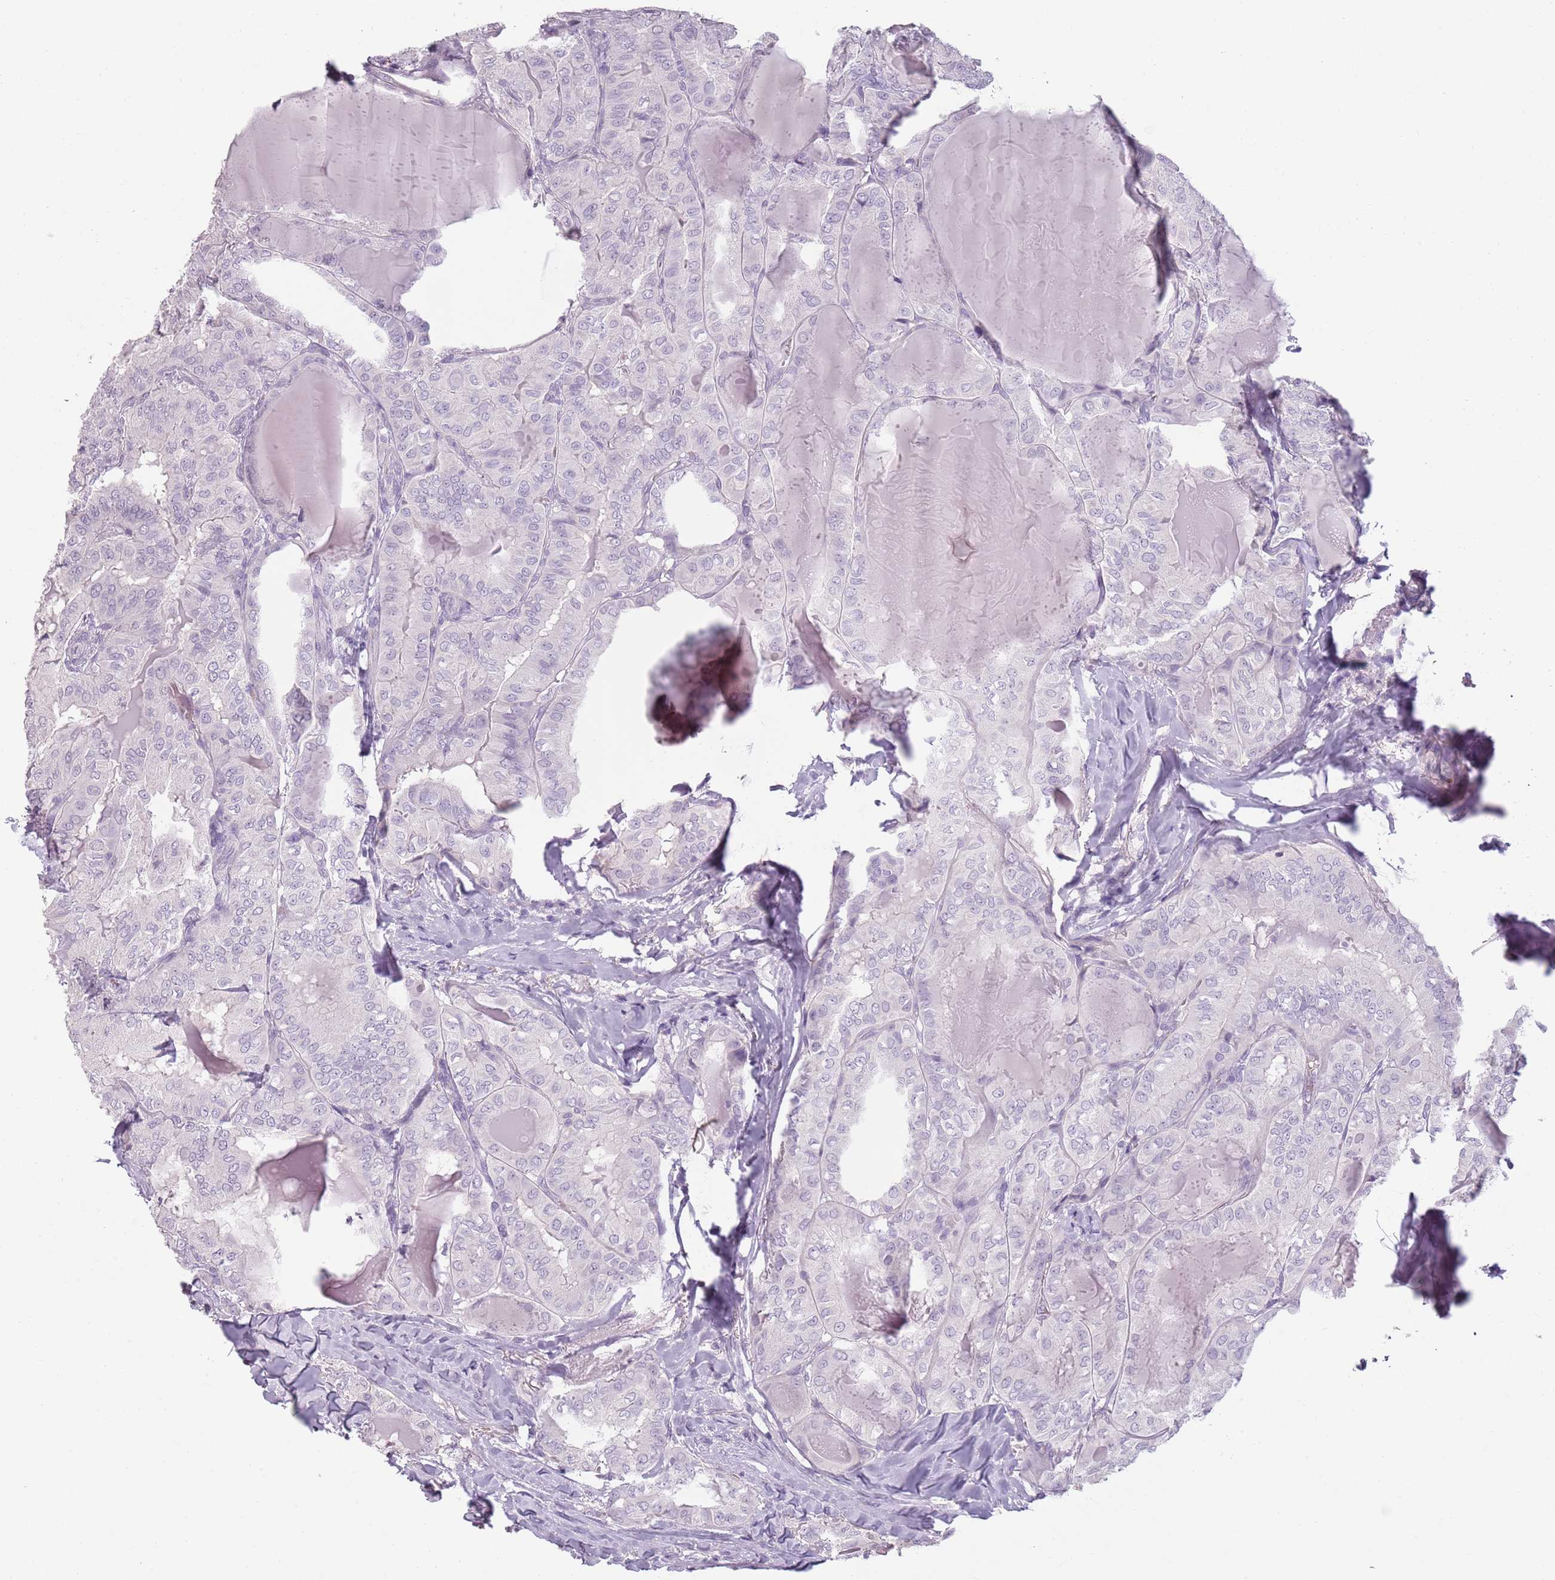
{"staining": {"intensity": "negative", "quantity": "none", "location": "none"}, "tissue": "thyroid cancer", "cell_type": "Tumor cells", "image_type": "cancer", "snomed": [{"axis": "morphology", "description": "Papillary adenocarcinoma, NOS"}, {"axis": "topography", "description": "Thyroid gland"}], "caption": "Tumor cells are negative for protein expression in human thyroid cancer. (DAB (3,3'-diaminobenzidine) IHC with hematoxylin counter stain).", "gene": "PIEZO1", "patient": {"sex": "female", "age": 68}}